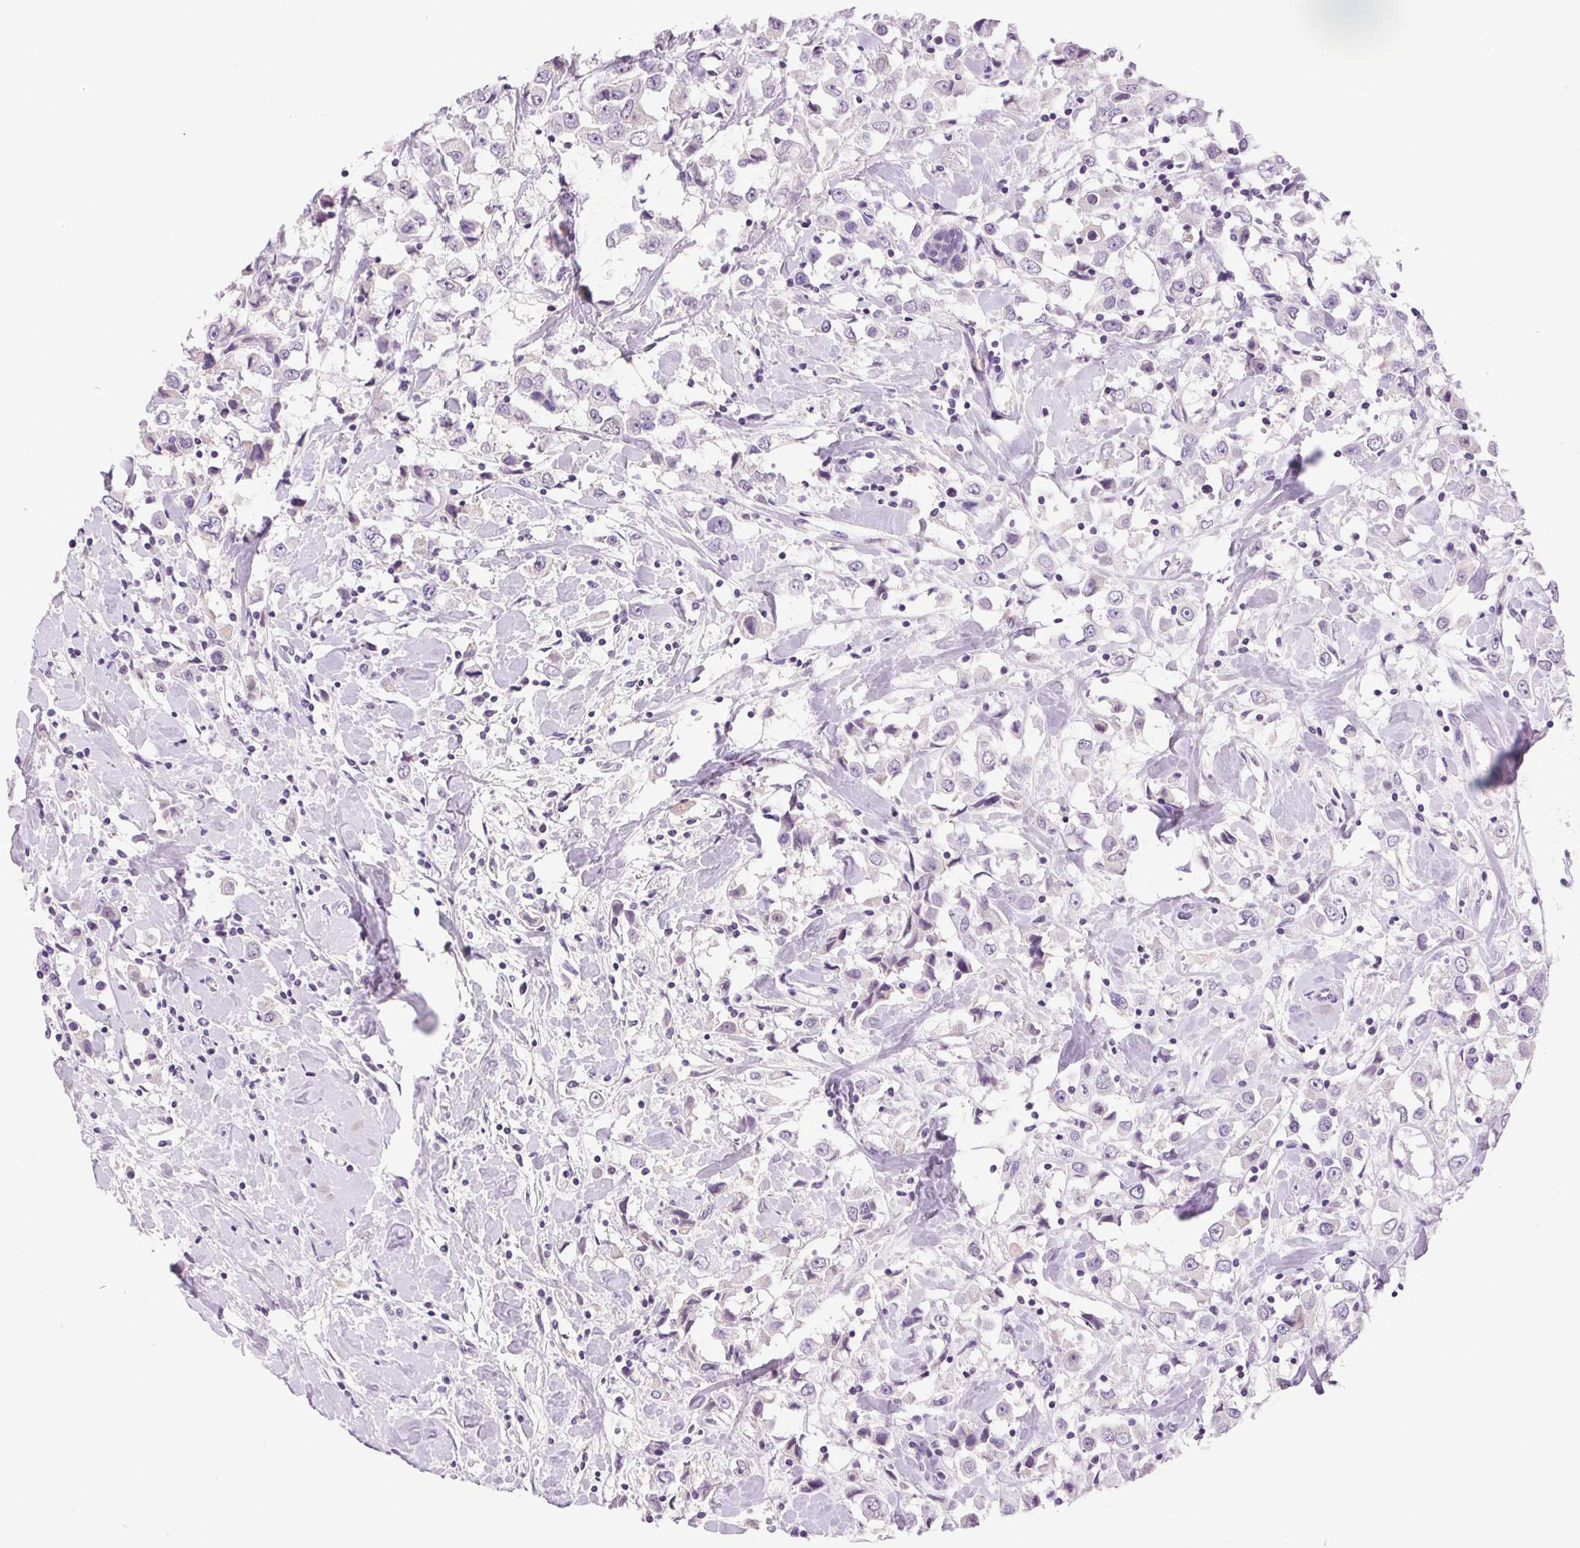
{"staining": {"intensity": "negative", "quantity": "none", "location": "none"}, "tissue": "breast cancer", "cell_type": "Tumor cells", "image_type": "cancer", "snomed": [{"axis": "morphology", "description": "Duct carcinoma"}, {"axis": "topography", "description": "Breast"}], "caption": "Micrograph shows no significant protein expression in tumor cells of breast cancer (invasive ductal carcinoma). (Brightfield microscopy of DAB (3,3'-diaminobenzidine) immunohistochemistry (IHC) at high magnification).", "gene": "SSTR4", "patient": {"sex": "female", "age": 61}}